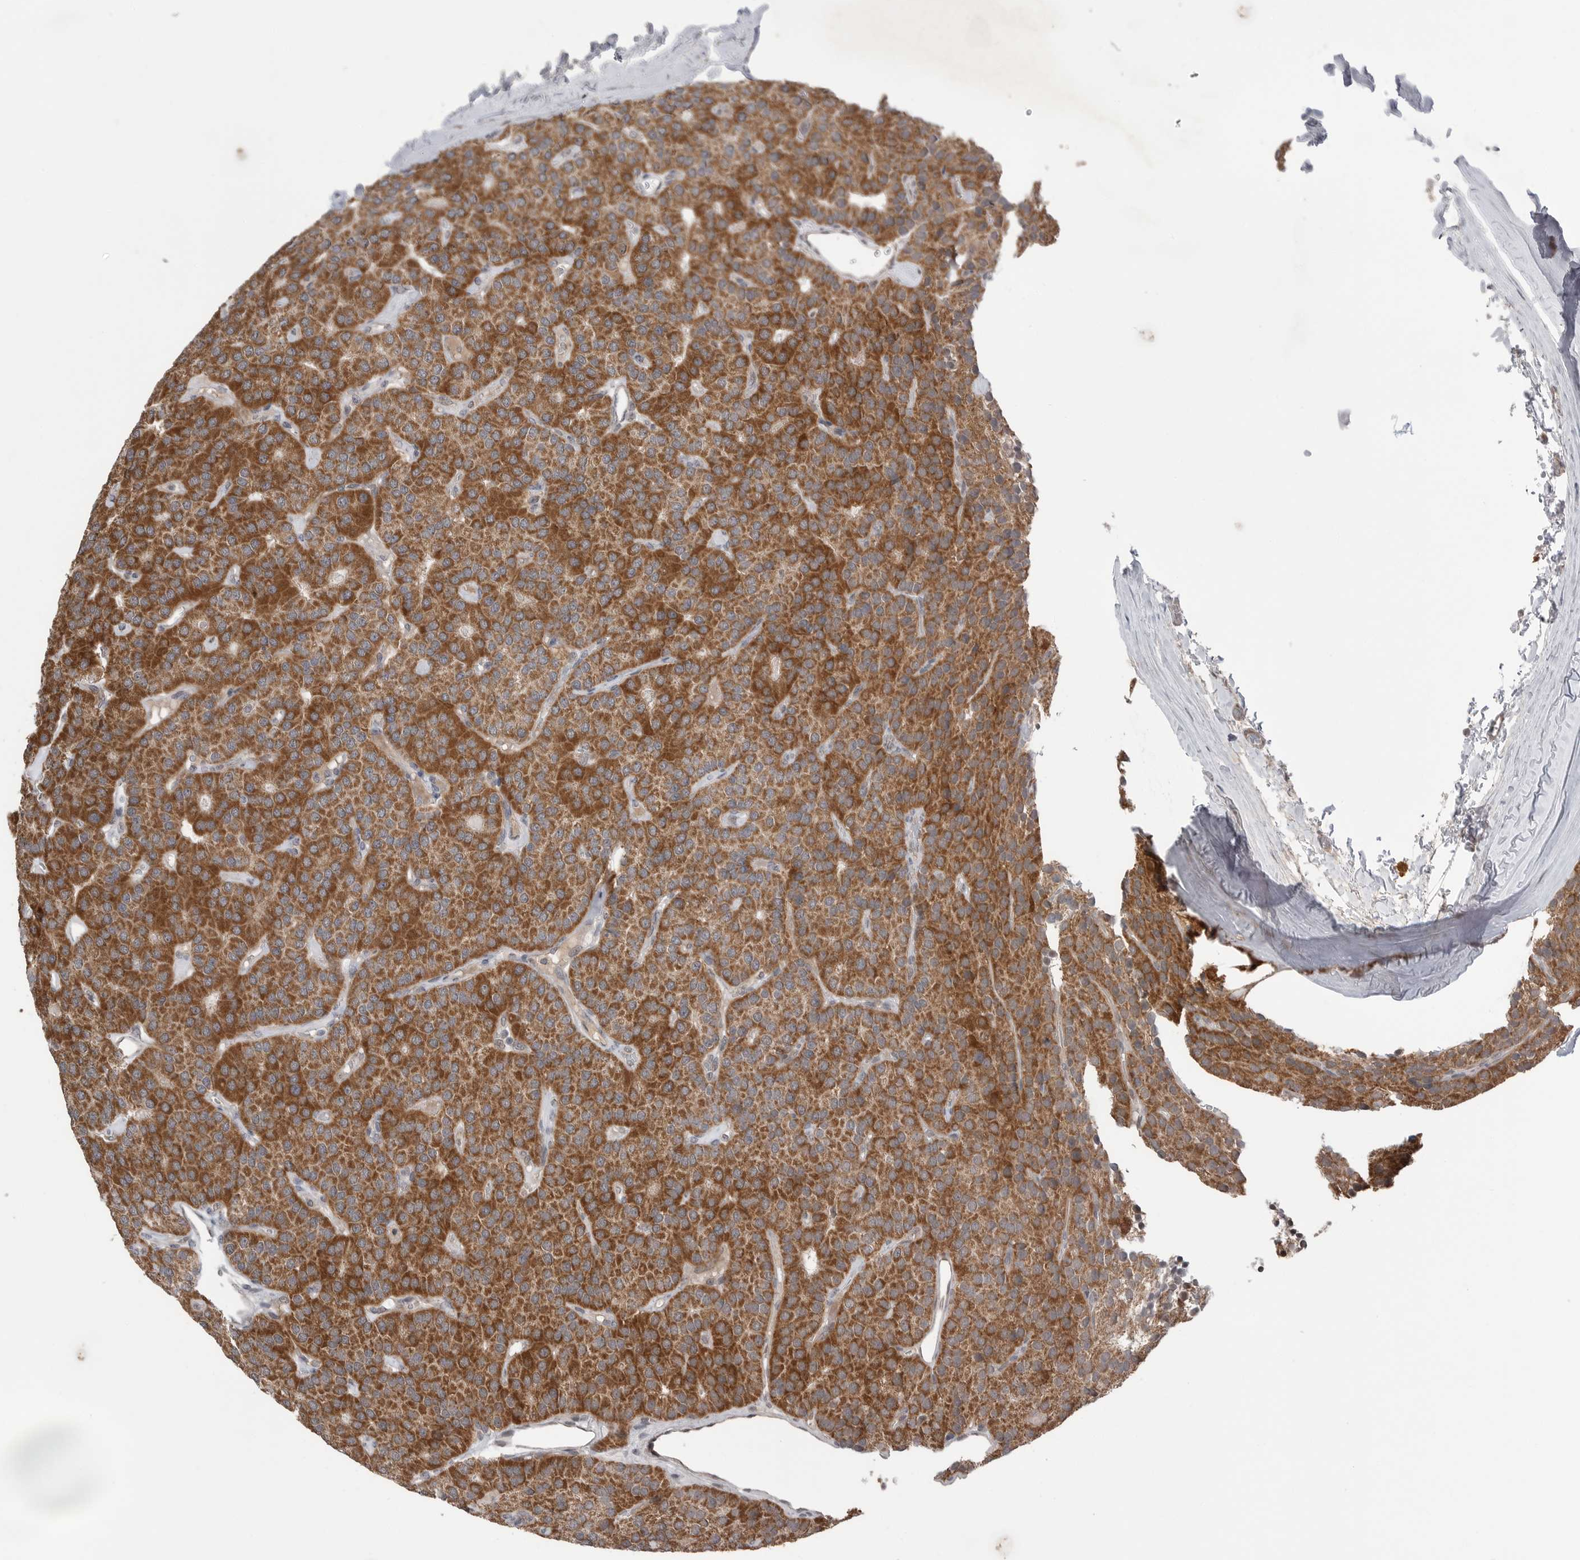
{"staining": {"intensity": "strong", "quantity": "25%-75%", "location": "cytoplasmic/membranous"}, "tissue": "parathyroid gland", "cell_type": "Glandular cells", "image_type": "normal", "snomed": [{"axis": "morphology", "description": "Normal tissue, NOS"}, {"axis": "morphology", "description": "Adenoma, NOS"}, {"axis": "topography", "description": "Parathyroid gland"}], "caption": "Parathyroid gland stained with immunohistochemistry (IHC) displays strong cytoplasmic/membranous expression in about 25%-75% of glandular cells. (Brightfield microscopy of DAB IHC at high magnification).", "gene": "NTAQ1", "patient": {"sex": "female", "age": 86}}